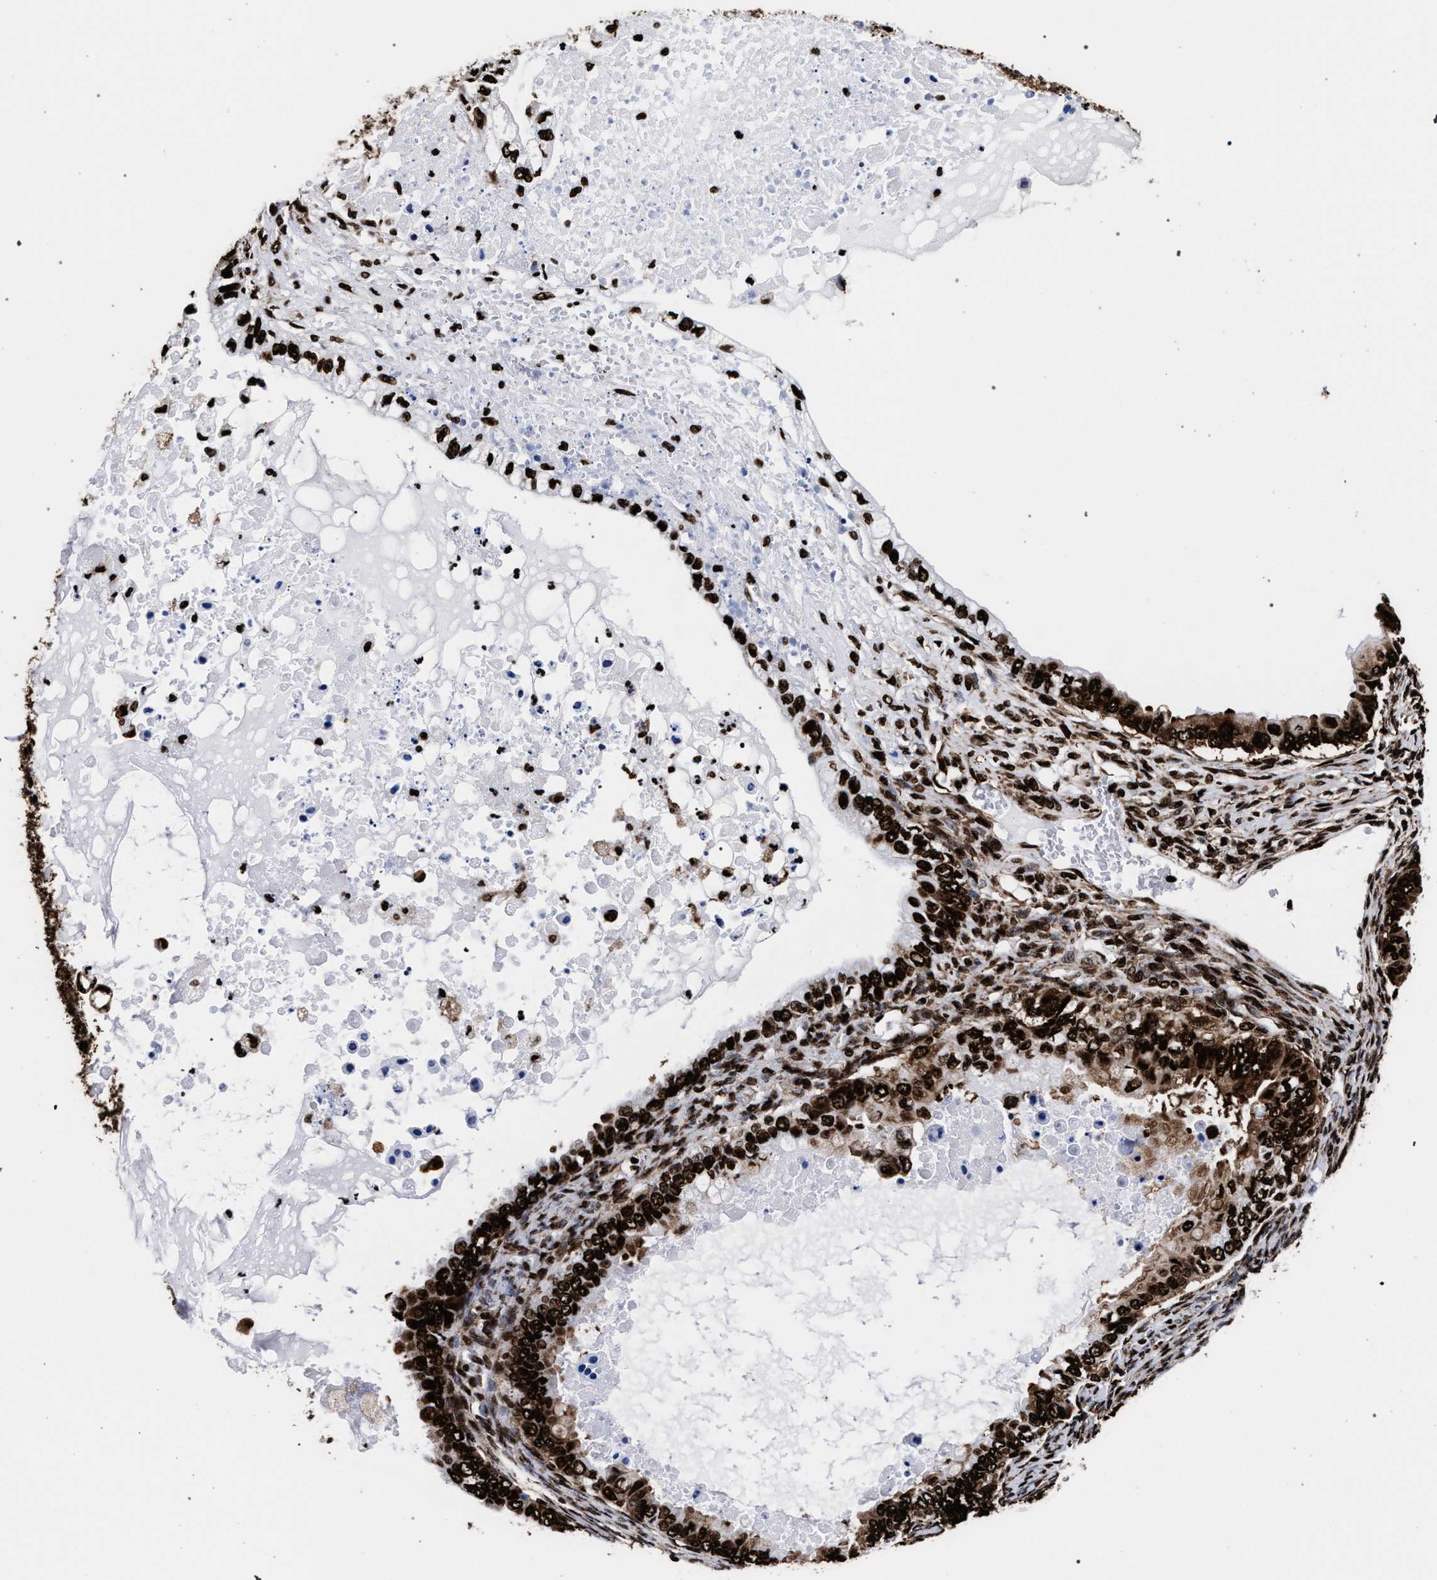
{"staining": {"intensity": "strong", "quantity": ">75%", "location": "cytoplasmic/membranous,nuclear"}, "tissue": "ovarian cancer", "cell_type": "Tumor cells", "image_type": "cancer", "snomed": [{"axis": "morphology", "description": "Cystadenocarcinoma, mucinous, NOS"}, {"axis": "topography", "description": "Ovary"}], "caption": "The immunohistochemical stain shows strong cytoplasmic/membranous and nuclear positivity in tumor cells of ovarian cancer tissue. (DAB (3,3'-diaminobenzidine) IHC, brown staining for protein, blue staining for nuclei).", "gene": "HNRNPA1", "patient": {"sex": "female", "age": 80}}